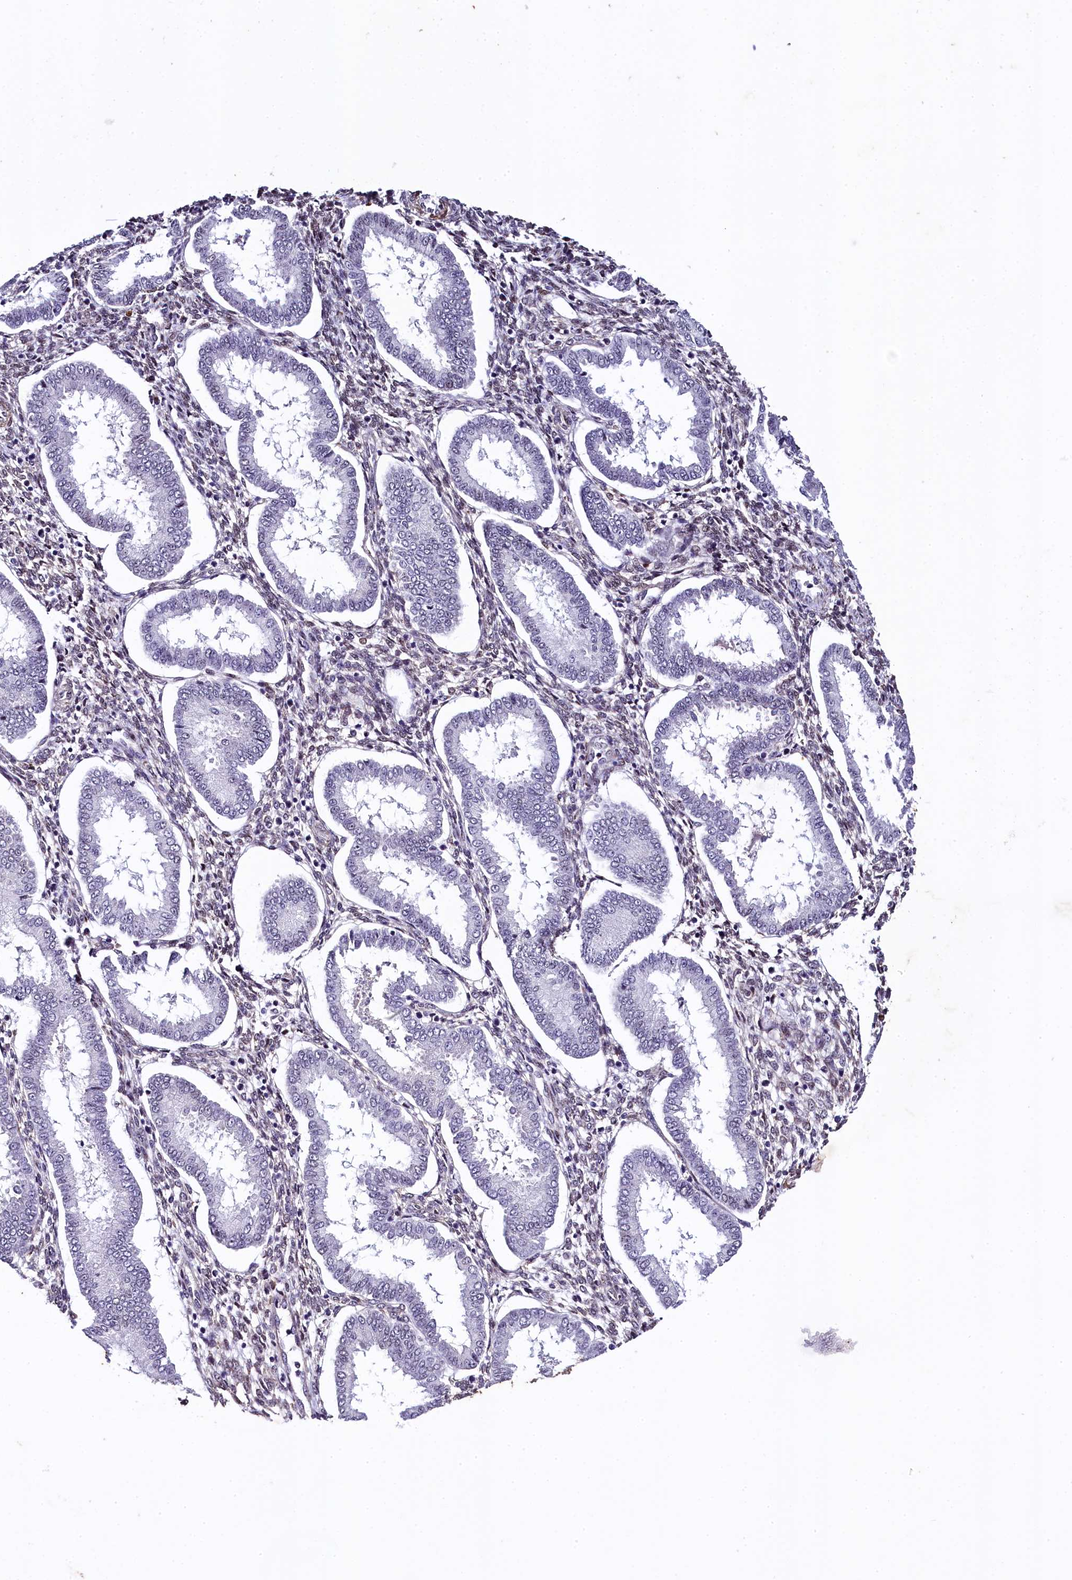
{"staining": {"intensity": "moderate", "quantity": "<25%", "location": "nuclear"}, "tissue": "endometrium", "cell_type": "Cells in endometrial stroma", "image_type": "normal", "snomed": [{"axis": "morphology", "description": "Normal tissue, NOS"}, {"axis": "topography", "description": "Endometrium"}], "caption": "Cells in endometrial stroma reveal low levels of moderate nuclear expression in about <25% of cells in normal human endometrium. (Brightfield microscopy of DAB IHC at high magnification).", "gene": "SAMD10", "patient": {"sex": "female", "age": 24}}